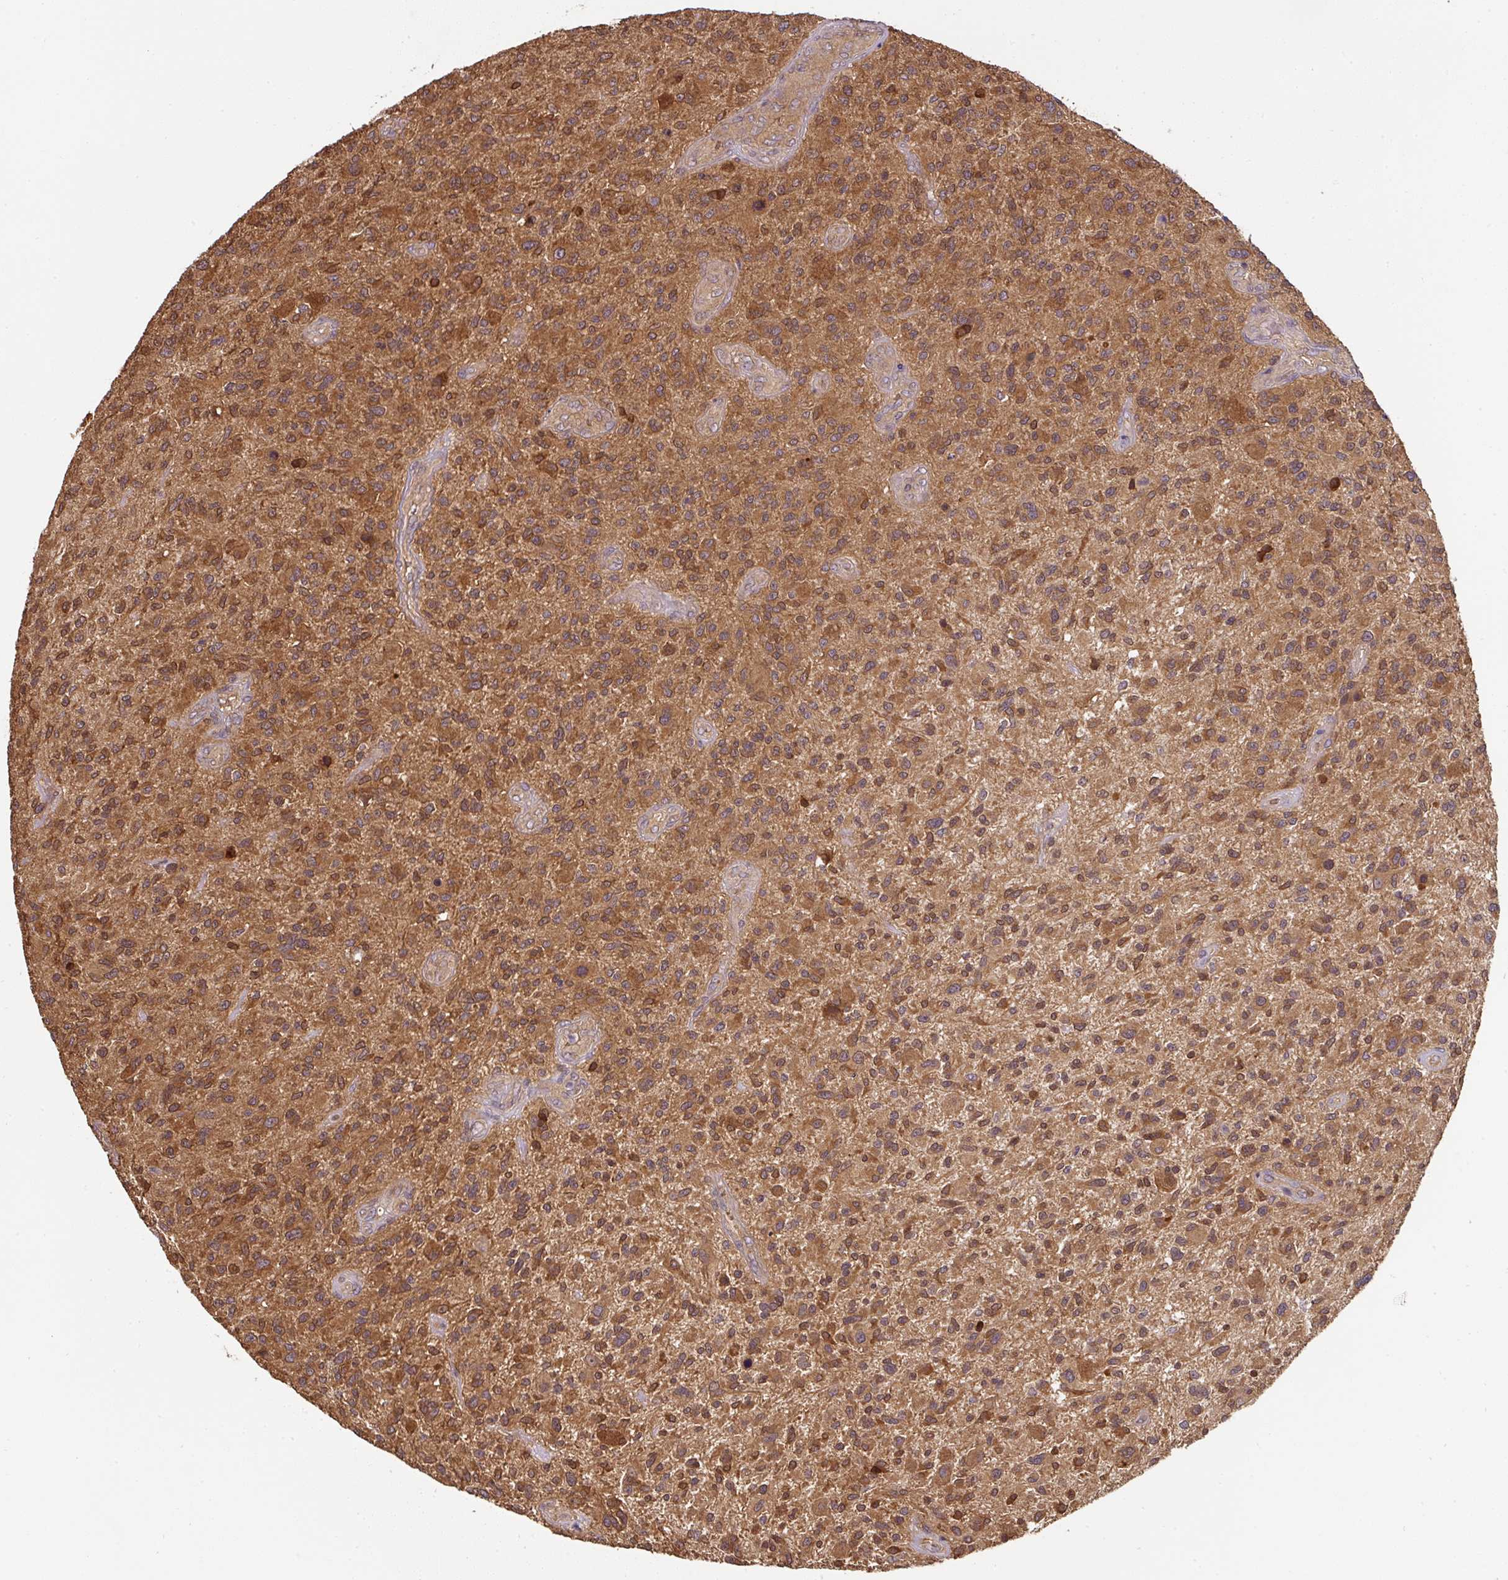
{"staining": {"intensity": "strong", "quantity": "25%-75%", "location": "cytoplasmic/membranous"}, "tissue": "glioma", "cell_type": "Tumor cells", "image_type": "cancer", "snomed": [{"axis": "morphology", "description": "Glioma, malignant, High grade"}, {"axis": "topography", "description": "Brain"}], "caption": "A histopathology image of human malignant glioma (high-grade) stained for a protein reveals strong cytoplasmic/membranous brown staining in tumor cells. The staining was performed using DAB (3,3'-diaminobenzidine) to visualize the protein expression in brown, while the nuclei were stained in blue with hematoxylin (Magnification: 20x).", "gene": "ST13", "patient": {"sex": "male", "age": 47}}